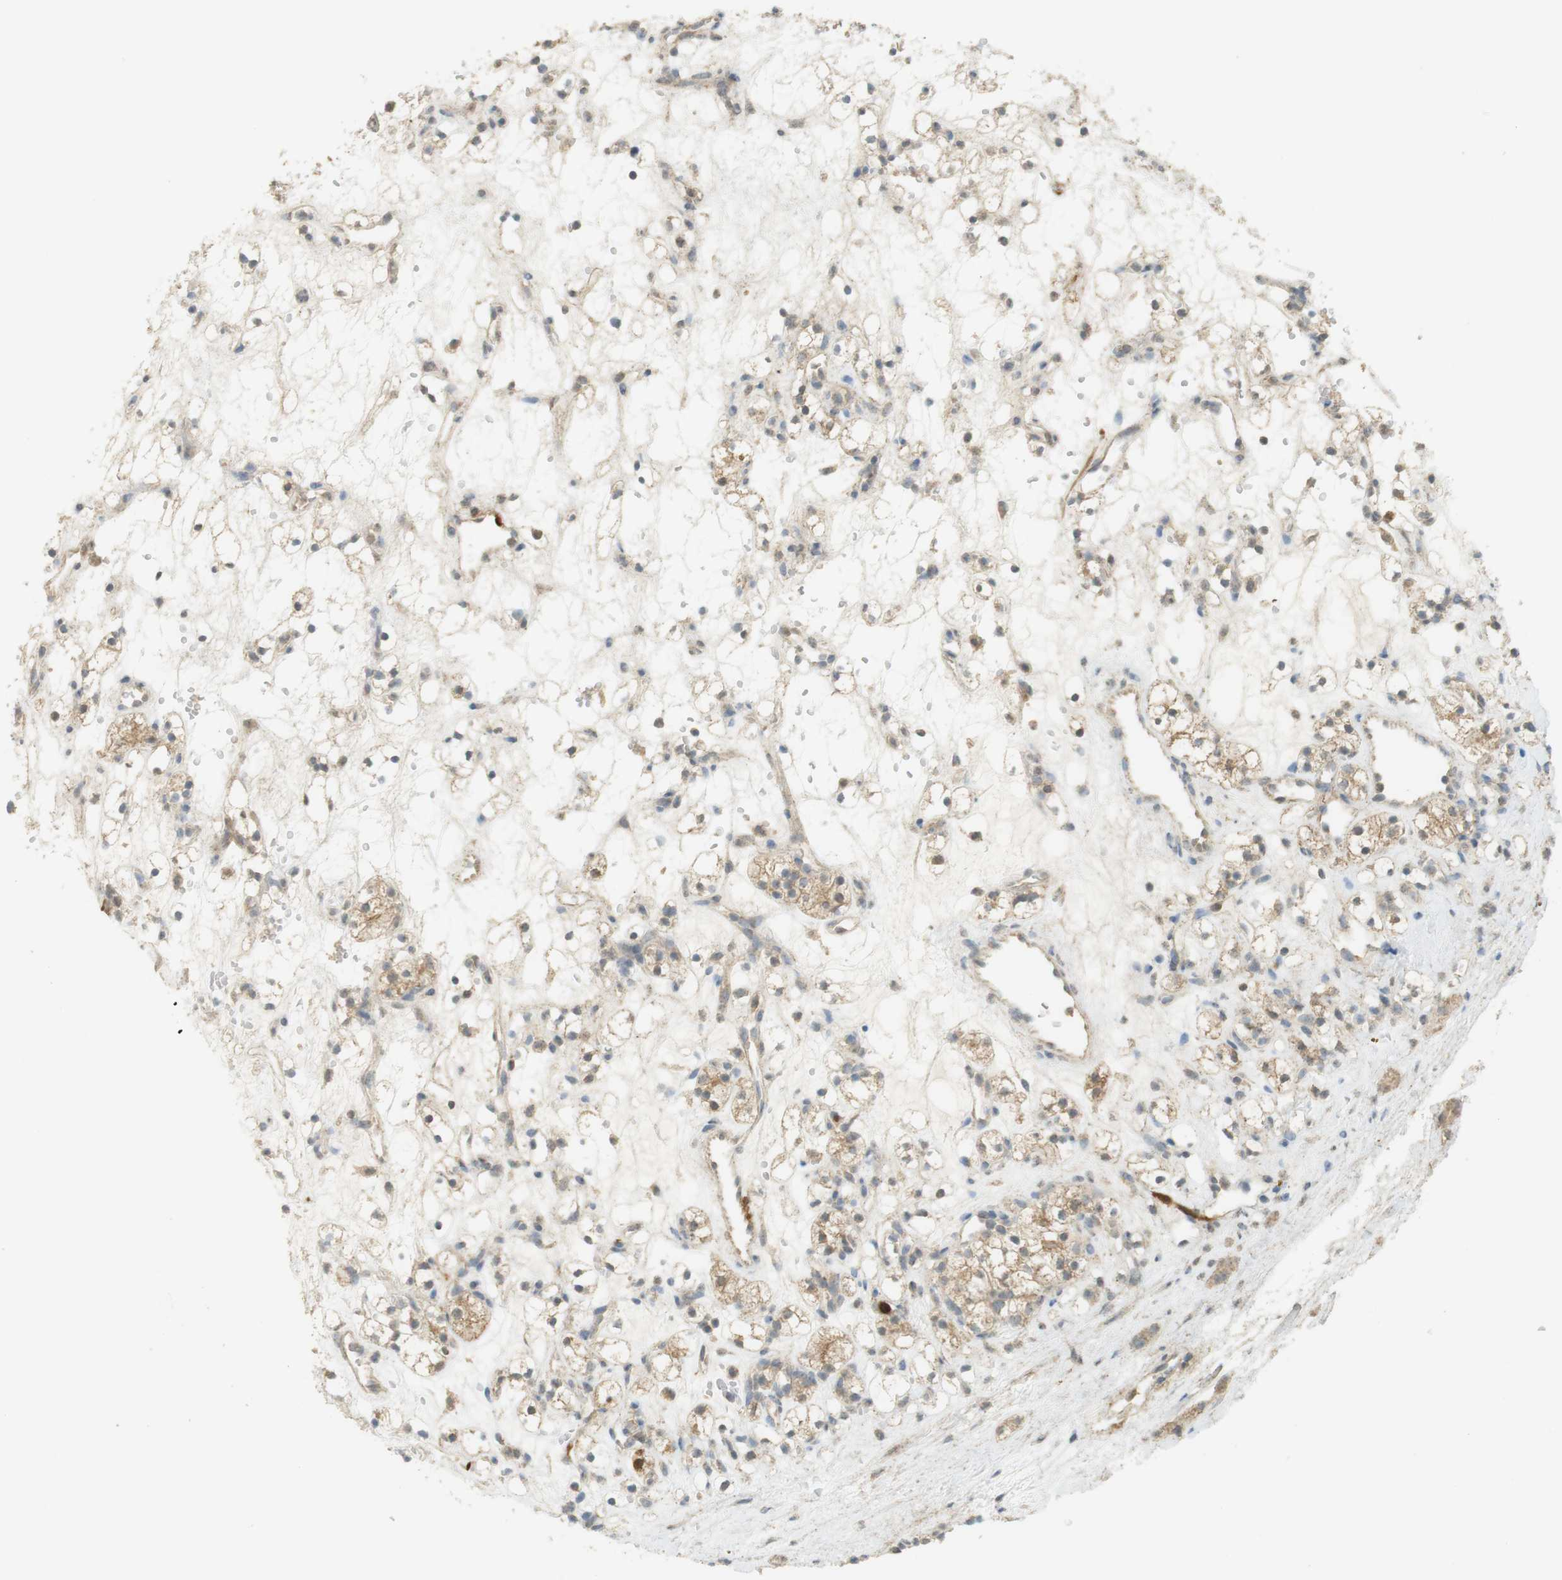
{"staining": {"intensity": "weak", "quantity": ">75%", "location": "cytoplasmic/membranous"}, "tissue": "renal cancer", "cell_type": "Tumor cells", "image_type": "cancer", "snomed": [{"axis": "morphology", "description": "Adenocarcinoma, NOS"}, {"axis": "topography", "description": "Kidney"}], "caption": "DAB immunohistochemical staining of human renal cancer (adenocarcinoma) shows weak cytoplasmic/membranous protein positivity in about >75% of tumor cells.", "gene": "TTK", "patient": {"sex": "female", "age": 60}}